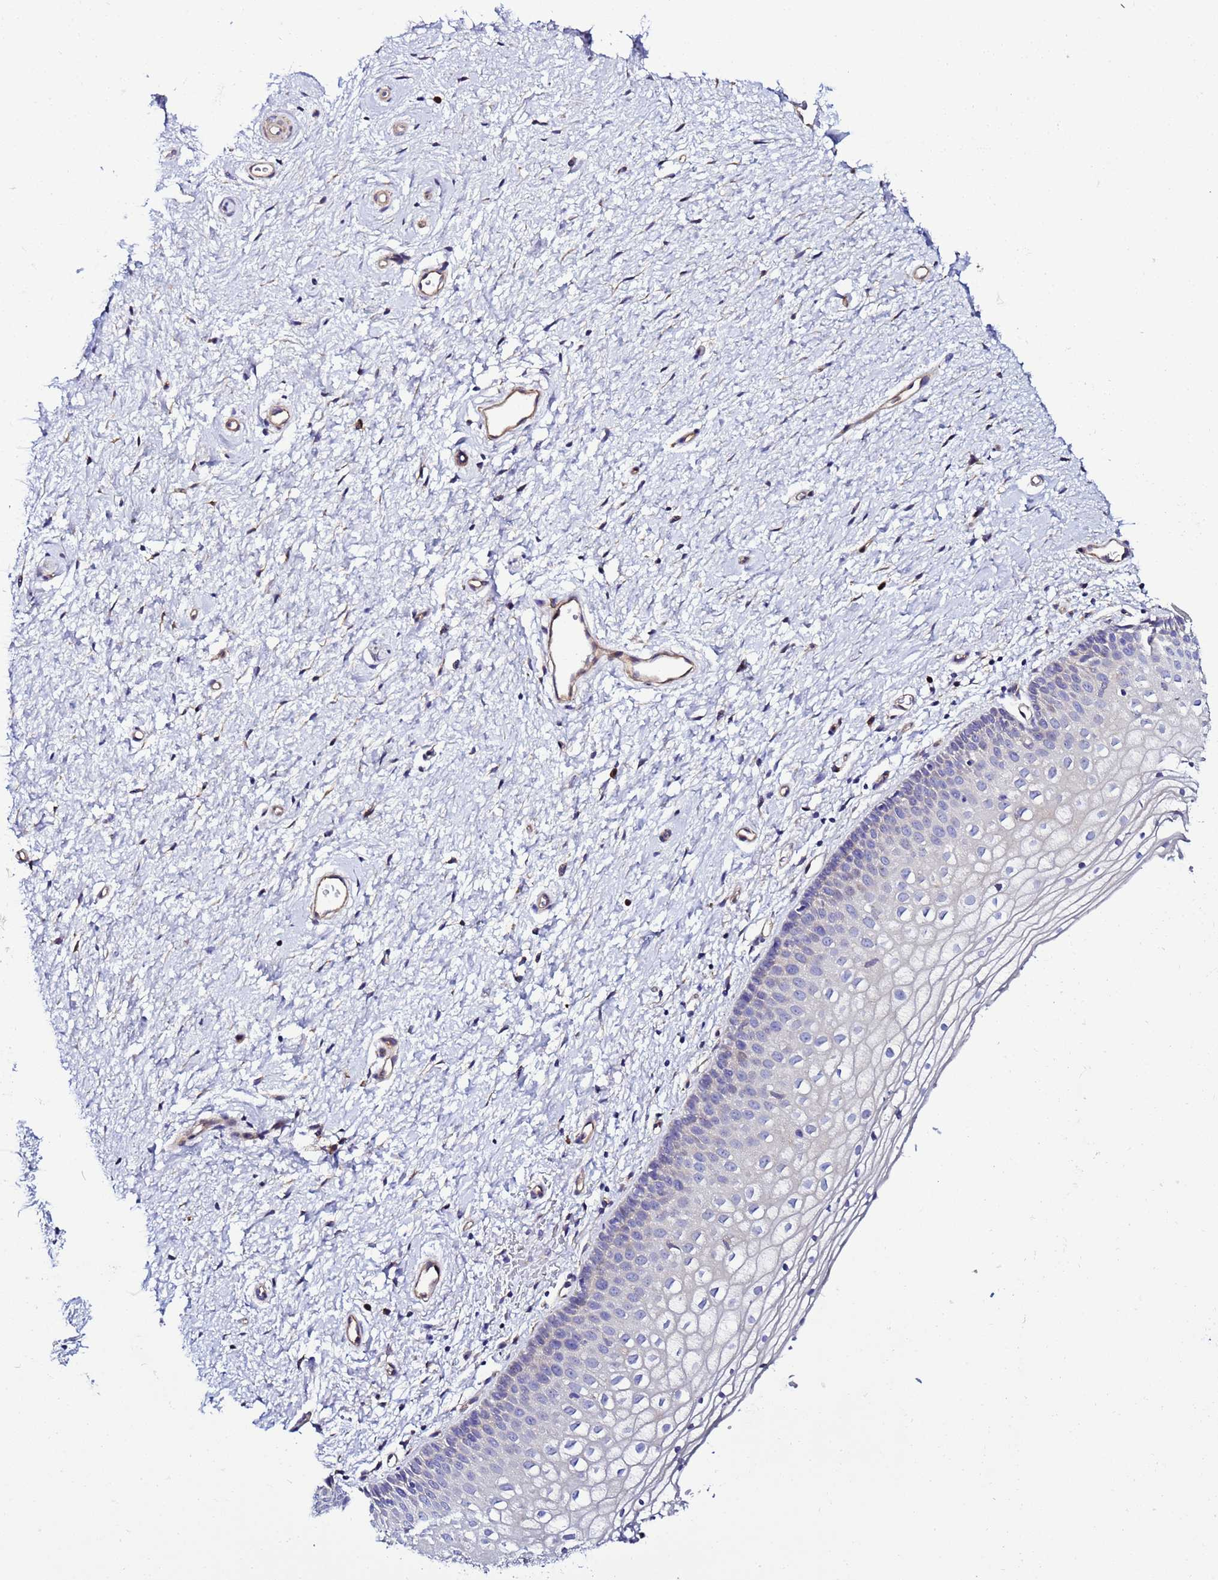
{"staining": {"intensity": "negative", "quantity": "none", "location": "none"}, "tissue": "vagina", "cell_type": "Squamous epithelial cells", "image_type": "normal", "snomed": [{"axis": "morphology", "description": "Normal tissue, NOS"}, {"axis": "topography", "description": "Vagina"}], "caption": "A micrograph of vagina stained for a protein reveals no brown staining in squamous epithelial cells. Brightfield microscopy of immunohistochemistry stained with DAB (brown) and hematoxylin (blue), captured at high magnification.", "gene": "JRKL", "patient": {"sex": "female", "age": 60}}